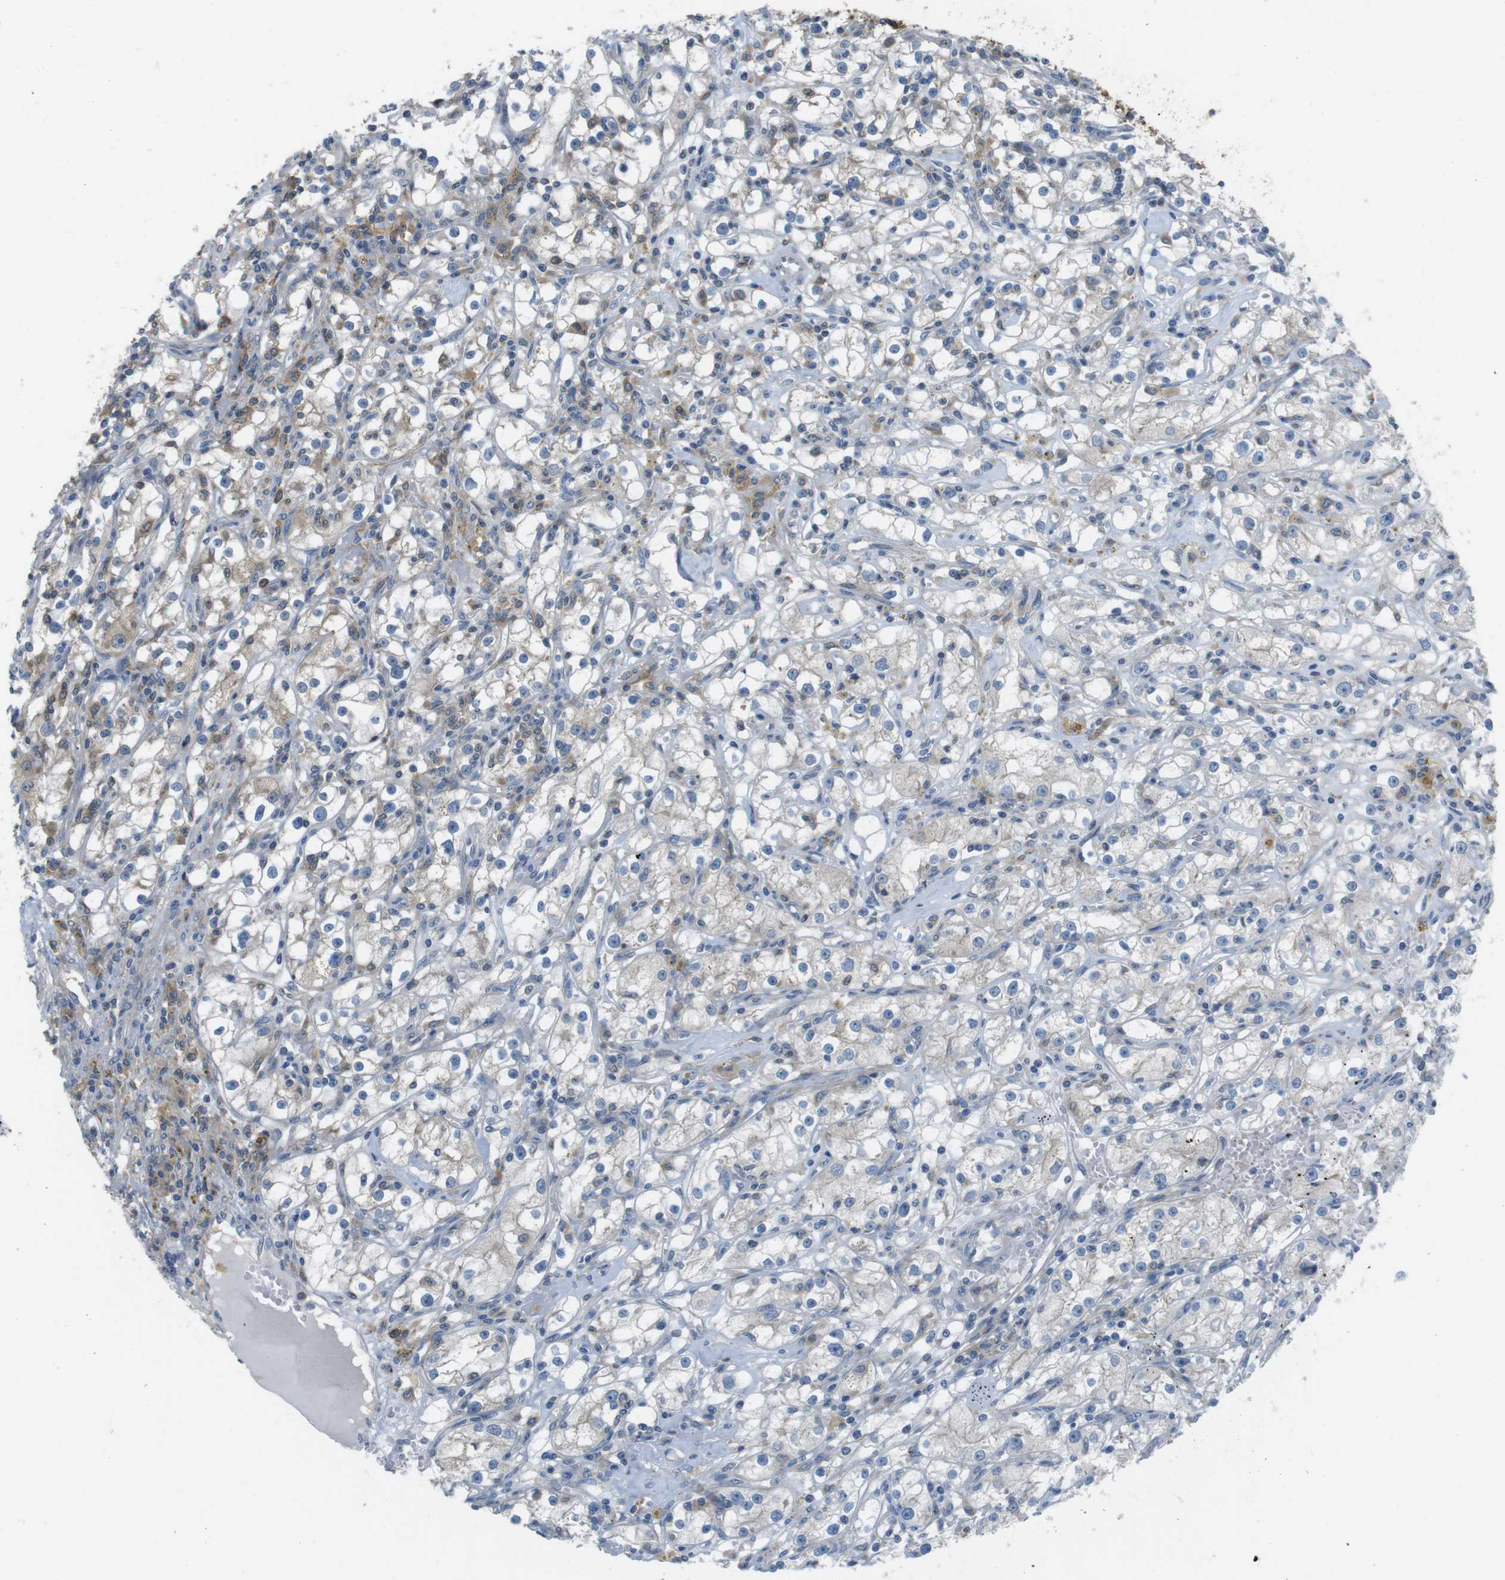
{"staining": {"intensity": "weak", "quantity": "<25%", "location": "cytoplasmic/membranous"}, "tissue": "renal cancer", "cell_type": "Tumor cells", "image_type": "cancer", "snomed": [{"axis": "morphology", "description": "Adenocarcinoma, NOS"}, {"axis": "topography", "description": "Kidney"}], "caption": "The micrograph reveals no staining of tumor cells in renal cancer (adenocarcinoma).", "gene": "MTHFD1", "patient": {"sex": "male", "age": 56}}